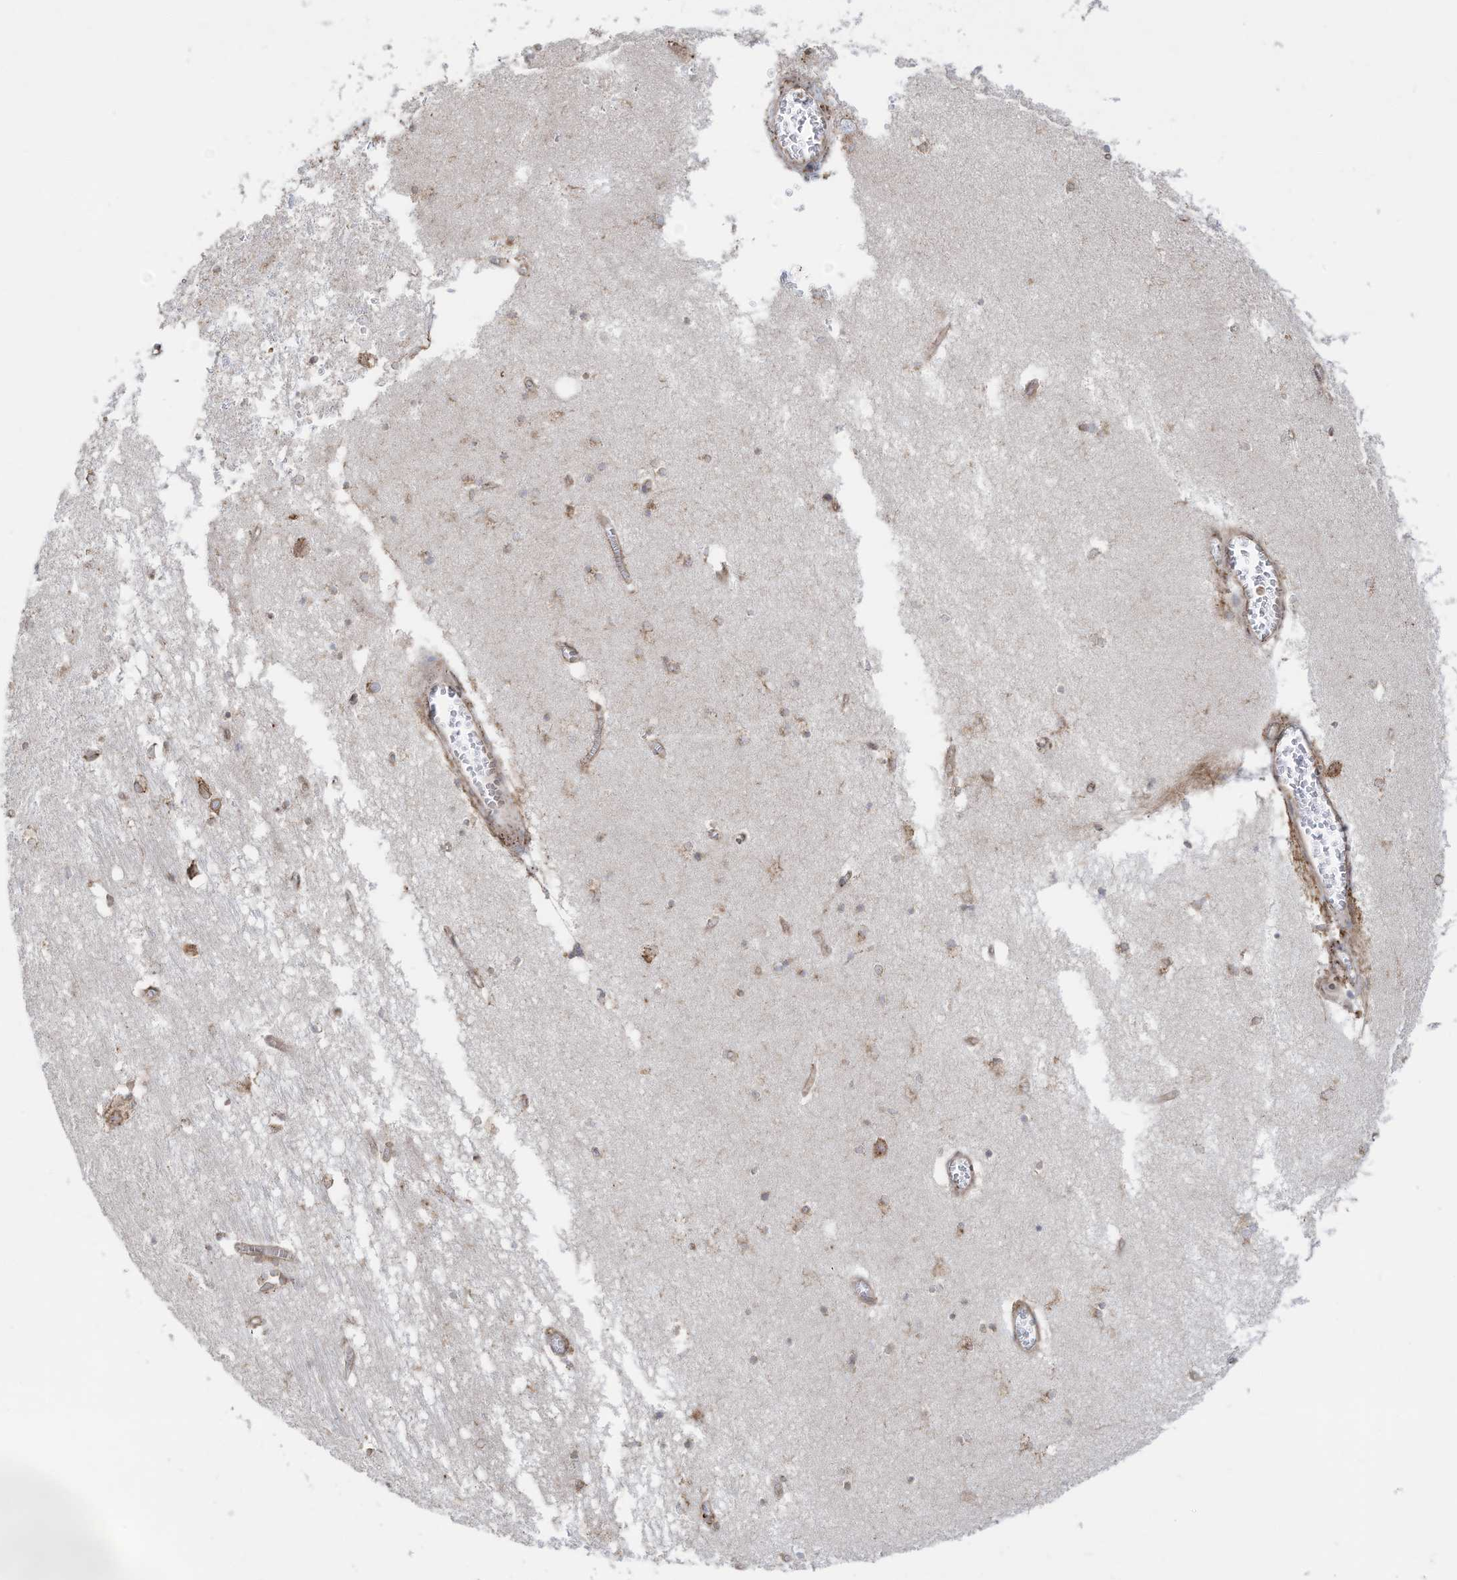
{"staining": {"intensity": "moderate", "quantity": "25%-75%", "location": "cytoplasmic/membranous"}, "tissue": "hippocampus", "cell_type": "Glial cells", "image_type": "normal", "snomed": [{"axis": "morphology", "description": "Normal tissue, NOS"}, {"axis": "topography", "description": "Hippocampus"}], "caption": "Immunohistochemical staining of unremarkable hippocampus shows moderate cytoplasmic/membranous protein positivity in about 25%-75% of glial cells. (brown staining indicates protein expression, while blue staining denotes nuclei).", "gene": "ZNF354C", "patient": {"sex": "male", "age": 70}}